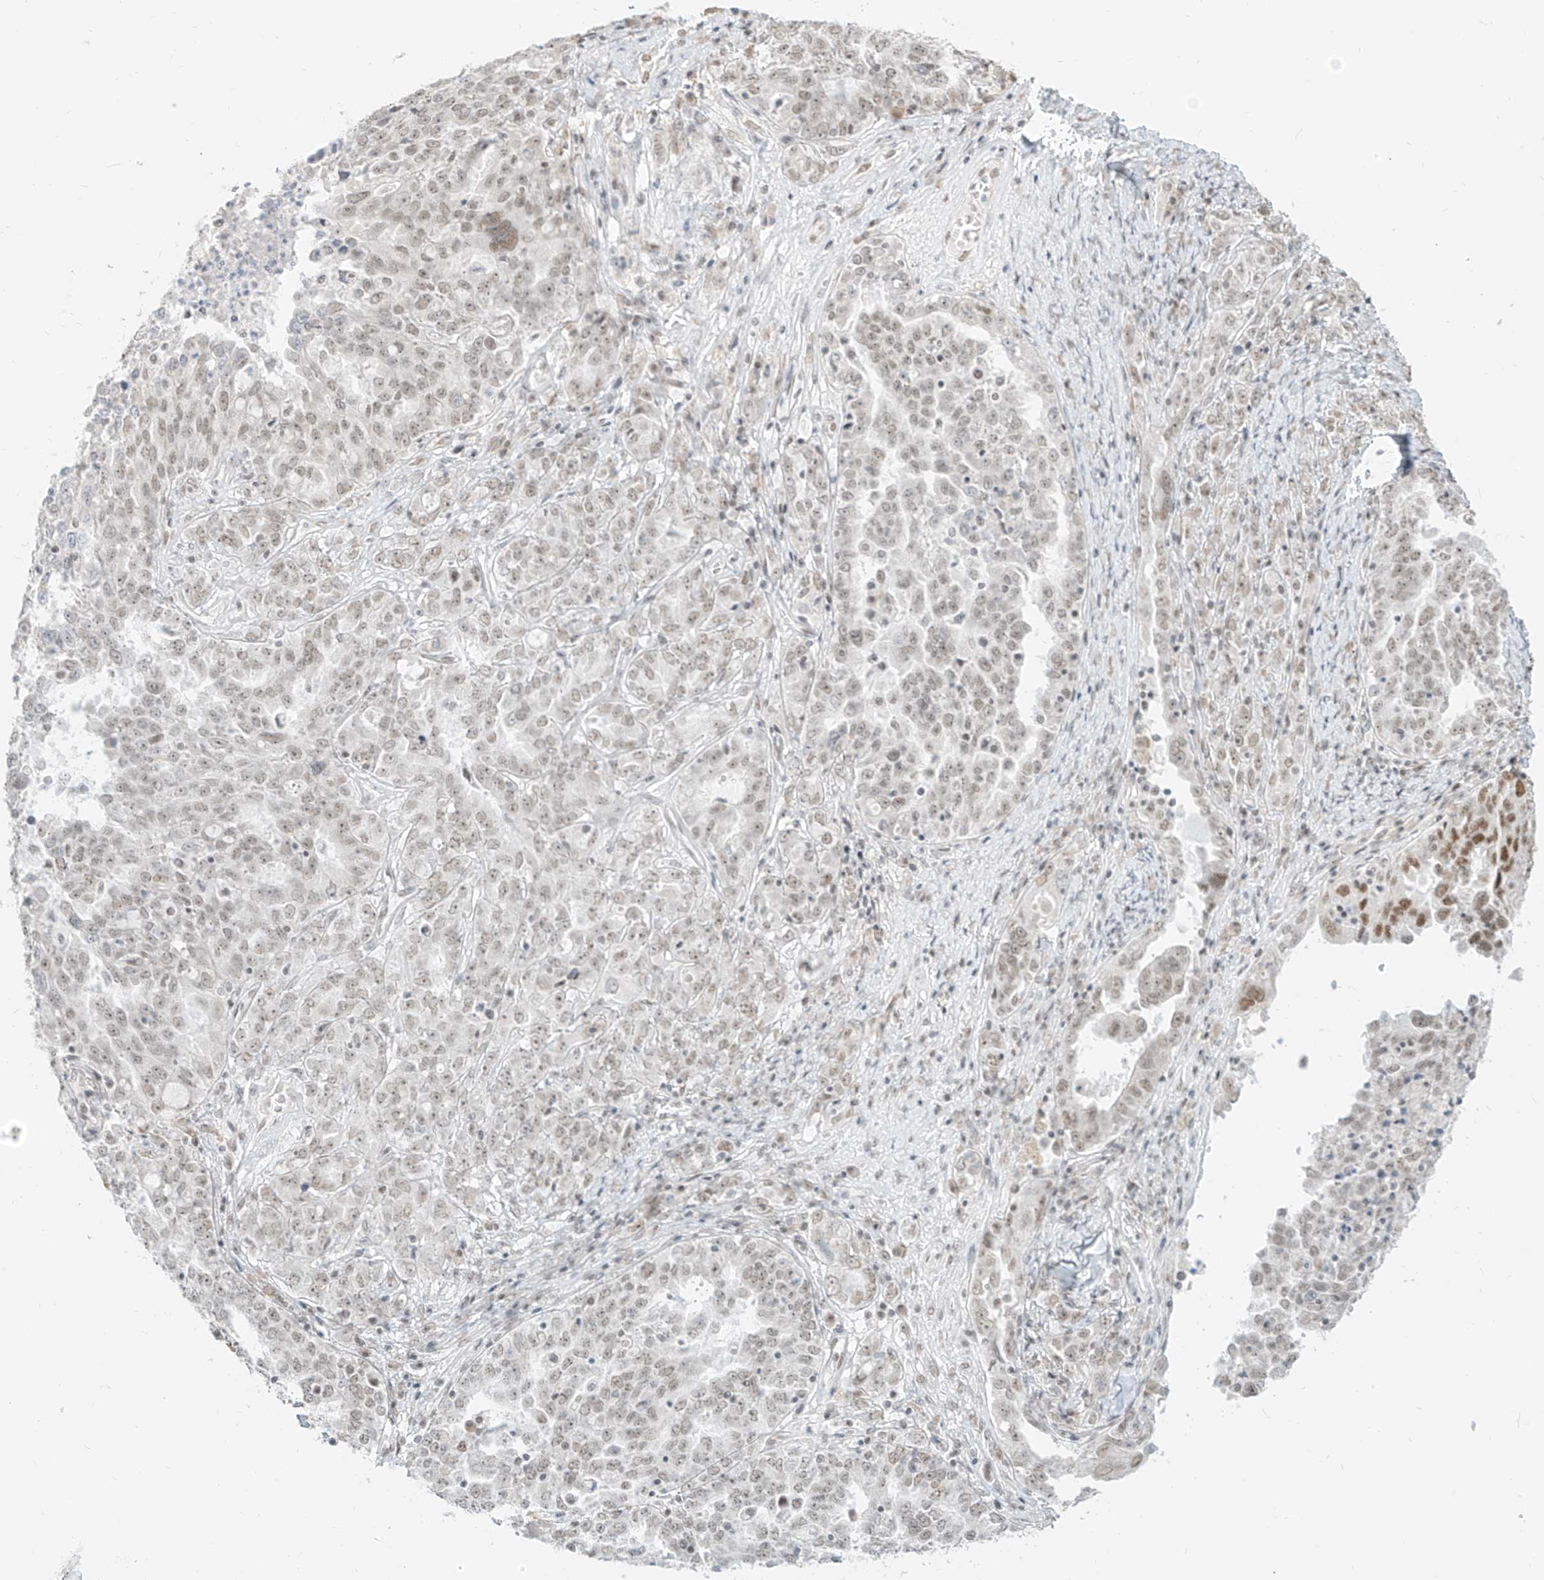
{"staining": {"intensity": "moderate", "quantity": "25%-75%", "location": "nuclear"}, "tissue": "ovarian cancer", "cell_type": "Tumor cells", "image_type": "cancer", "snomed": [{"axis": "morphology", "description": "Carcinoma, endometroid"}, {"axis": "topography", "description": "Ovary"}], "caption": "High-power microscopy captured an immunohistochemistry histopathology image of ovarian cancer (endometroid carcinoma), revealing moderate nuclear staining in about 25%-75% of tumor cells.", "gene": "SUPT5H", "patient": {"sex": "female", "age": 62}}